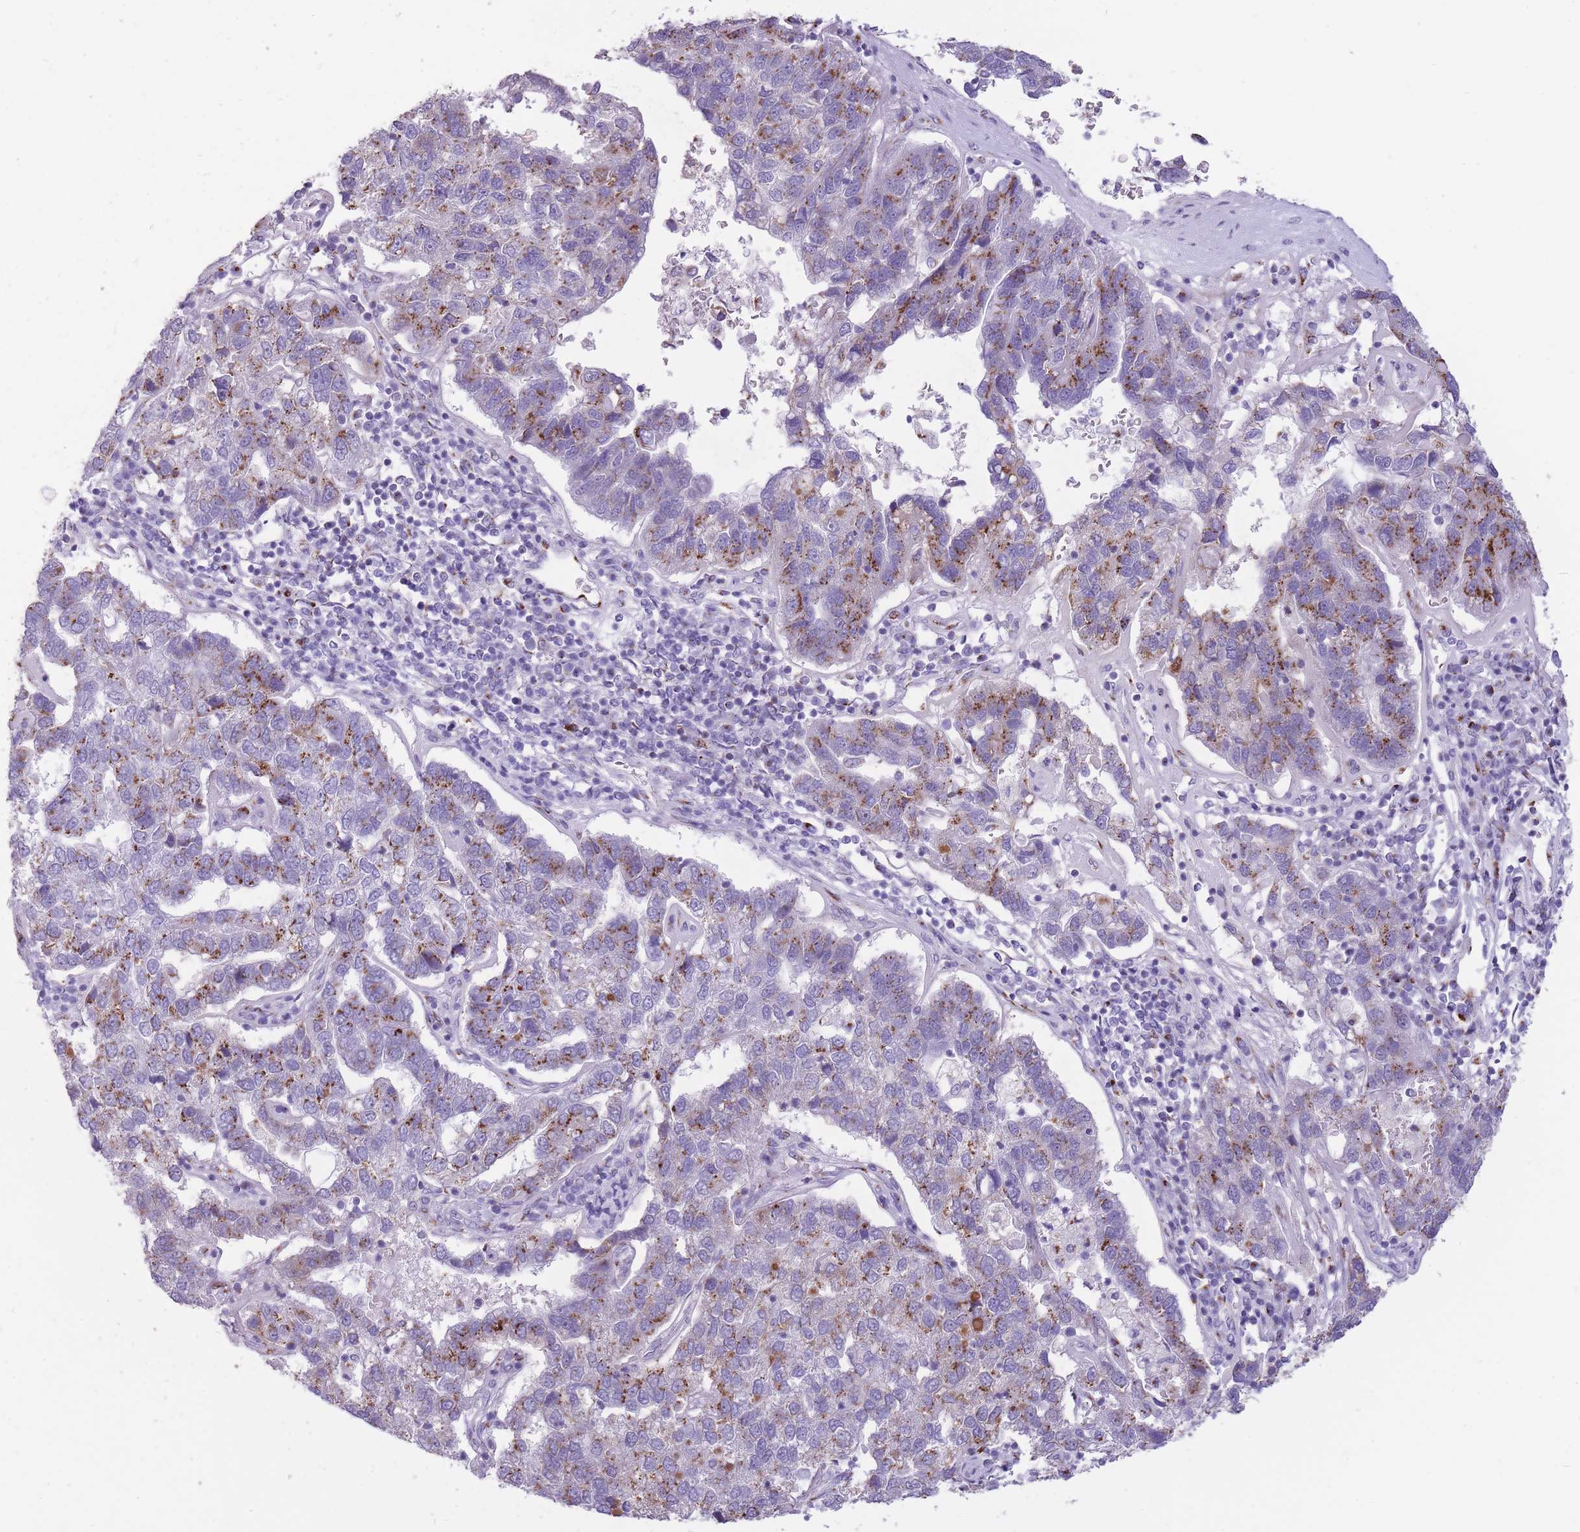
{"staining": {"intensity": "moderate", "quantity": "25%-75%", "location": "cytoplasmic/membranous"}, "tissue": "pancreatic cancer", "cell_type": "Tumor cells", "image_type": "cancer", "snomed": [{"axis": "morphology", "description": "Adenocarcinoma, NOS"}, {"axis": "topography", "description": "Pancreas"}], "caption": "A high-resolution histopathology image shows IHC staining of pancreatic cancer (adenocarcinoma), which displays moderate cytoplasmic/membranous positivity in approximately 25%-75% of tumor cells.", "gene": "B4GALT2", "patient": {"sex": "female", "age": 61}}